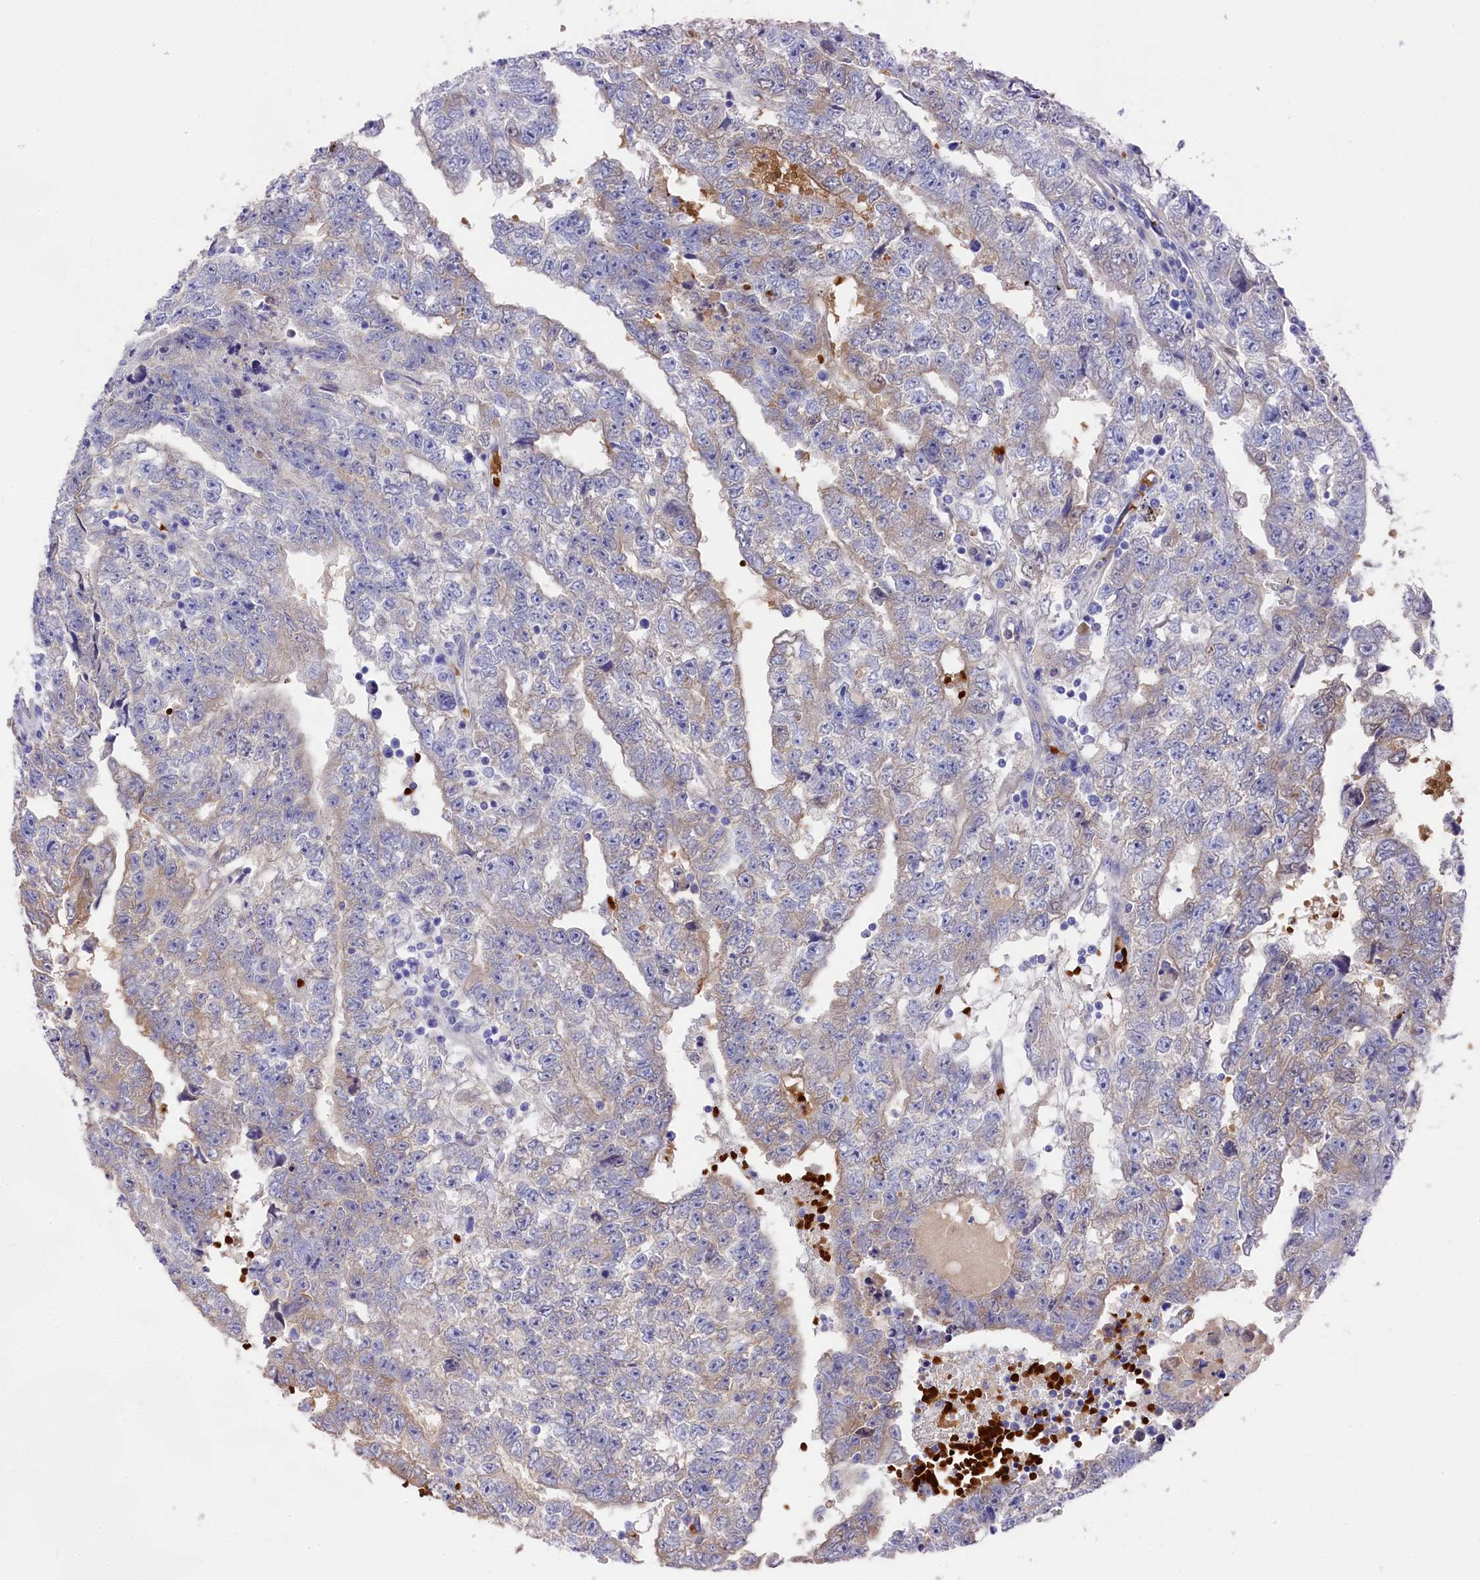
{"staining": {"intensity": "weak", "quantity": "<25%", "location": "cytoplasmic/membranous"}, "tissue": "testis cancer", "cell_type": "Tumor cells", "image_type": "cancer", "snomed": [{"axis": "morphology", "description": "Carcinoma, Embryonal, NOS"}, {"axis": "topography", "description": "Testis"}], "caption": "A histopathology image of testis embryonal carcinoma stained for a protein reveals no brown staining in tumor cells. (DAB (3,3'-diaminobenzidine) IHC visualized using brightfield microscopy, high magnification).", "gene": "LHFPL4", "patient": {"sex": "male", "age": 25}}